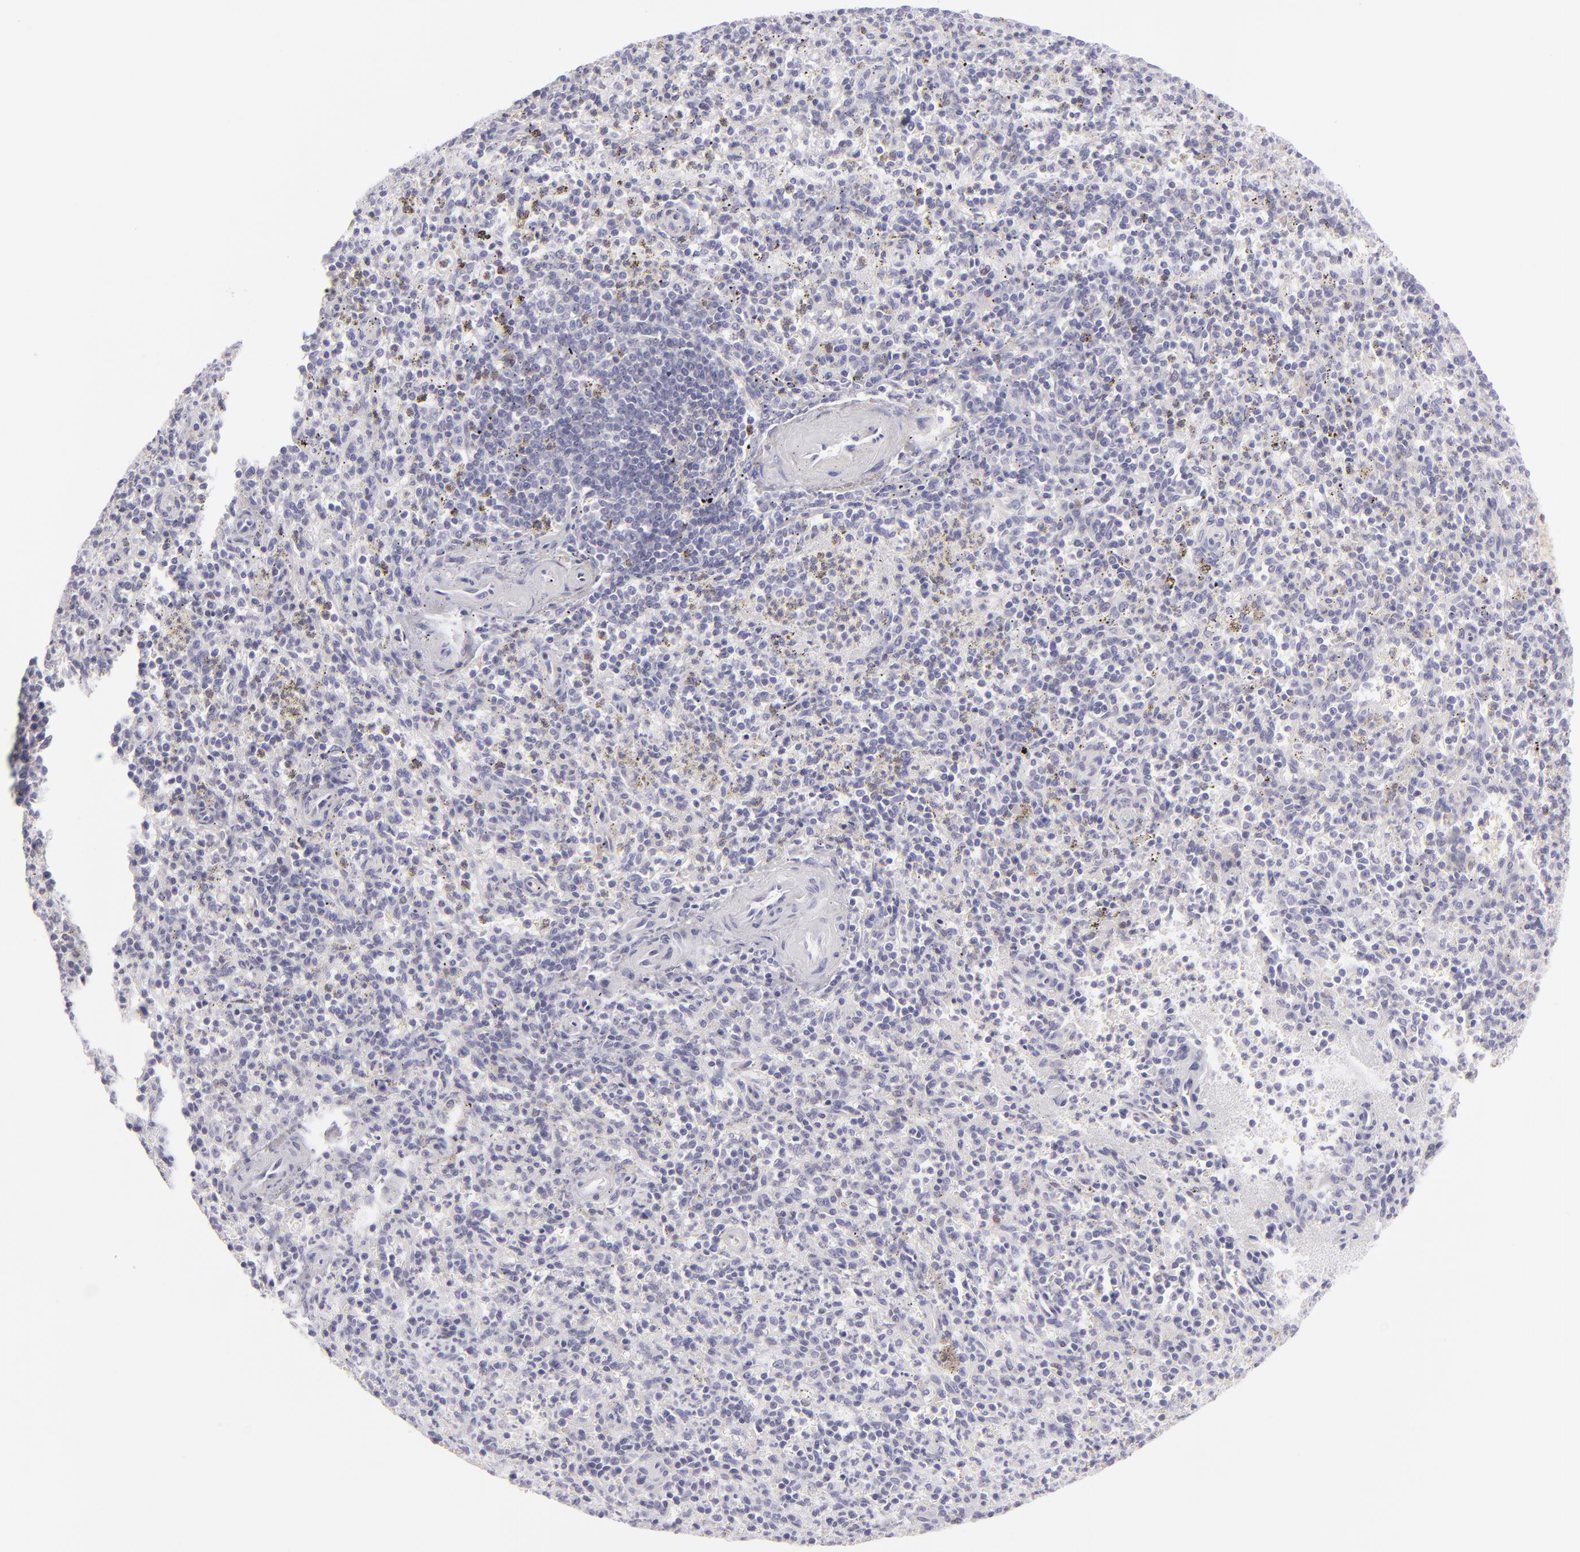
{"staining": {"intensity": "negative", "quantity": "none", "location": "none"}, "tissue": "spleen", "cell_type": "Cells in red pulp", "image_type": "normal", "snomed": [{"axis": "morphology", "description": "Normal tissue, NOS"}, {"axis": "topography", "description": "Spleen"}], "caption": "Immunohistochemical staining of unremarkable human spleen demonstrates no significant staining in cells in red pulp. The staining is performed using DAB brown chromogen with nuclei counter-stained in using hematoxylin.", "gene": "DLG4", "patient": {"sex": "male", "age": 72}}